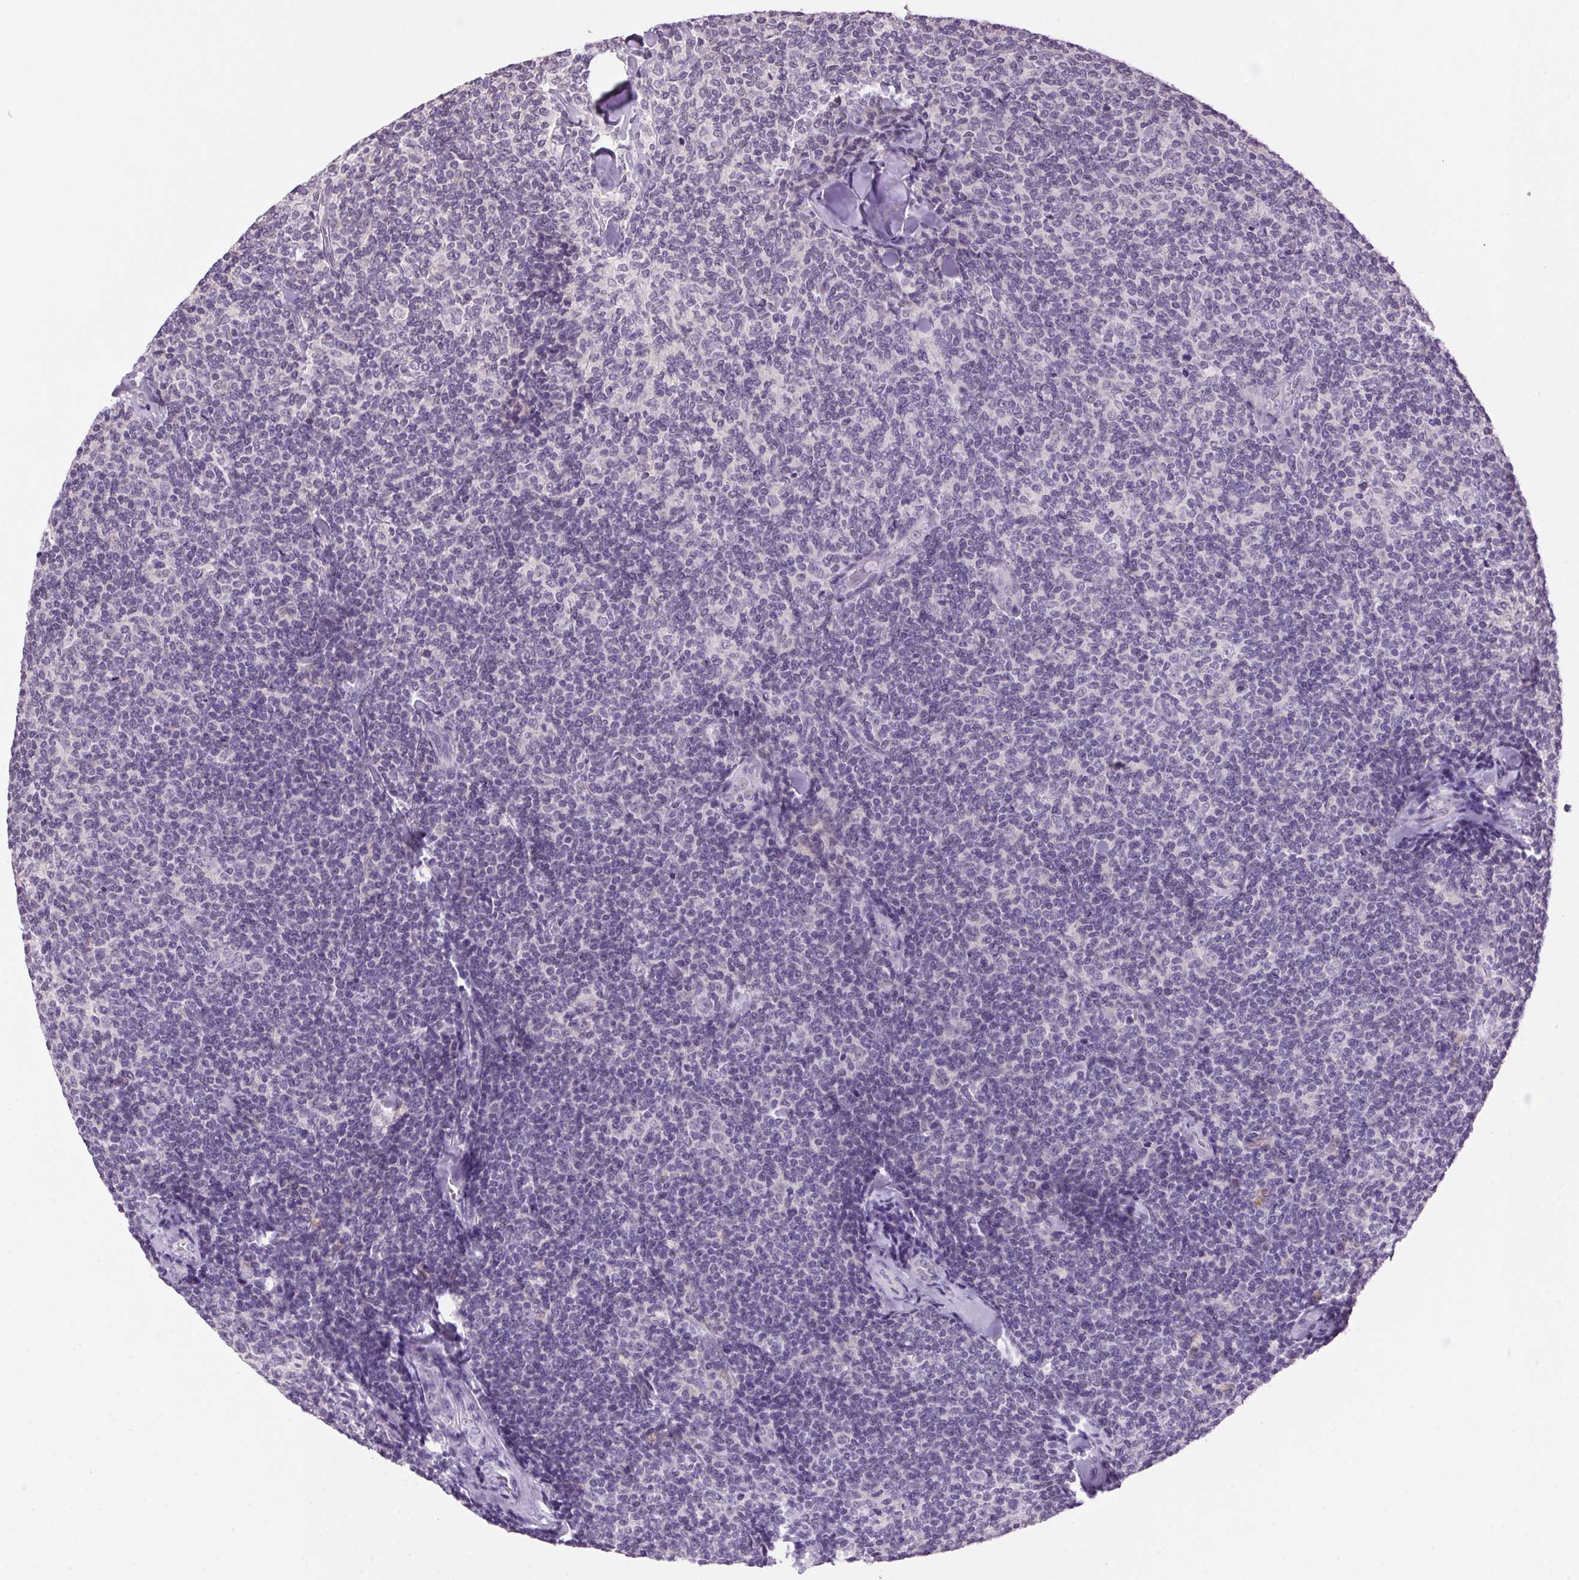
{"staining": {"intensity": "negative", "quantity": "none", "location": "none"}, "tissue": "lymphoma", "cell_type": "Tumor cells", "image_type": "cancer", "snomed": [{"axis": "morphology", "description": "Malignant lymphoma, non-Hodgkin's type, Low grade"}, {"axis": "topography", "description": "Lymph node"}], "caption": "Low-grade malignant lymphoma, non-Hodgkin's type was stained to show a protein in brown. There is no significant expression in tumor cells.", "gene": "VWA3B", "patient": {"sex": "female", "age": 56}}